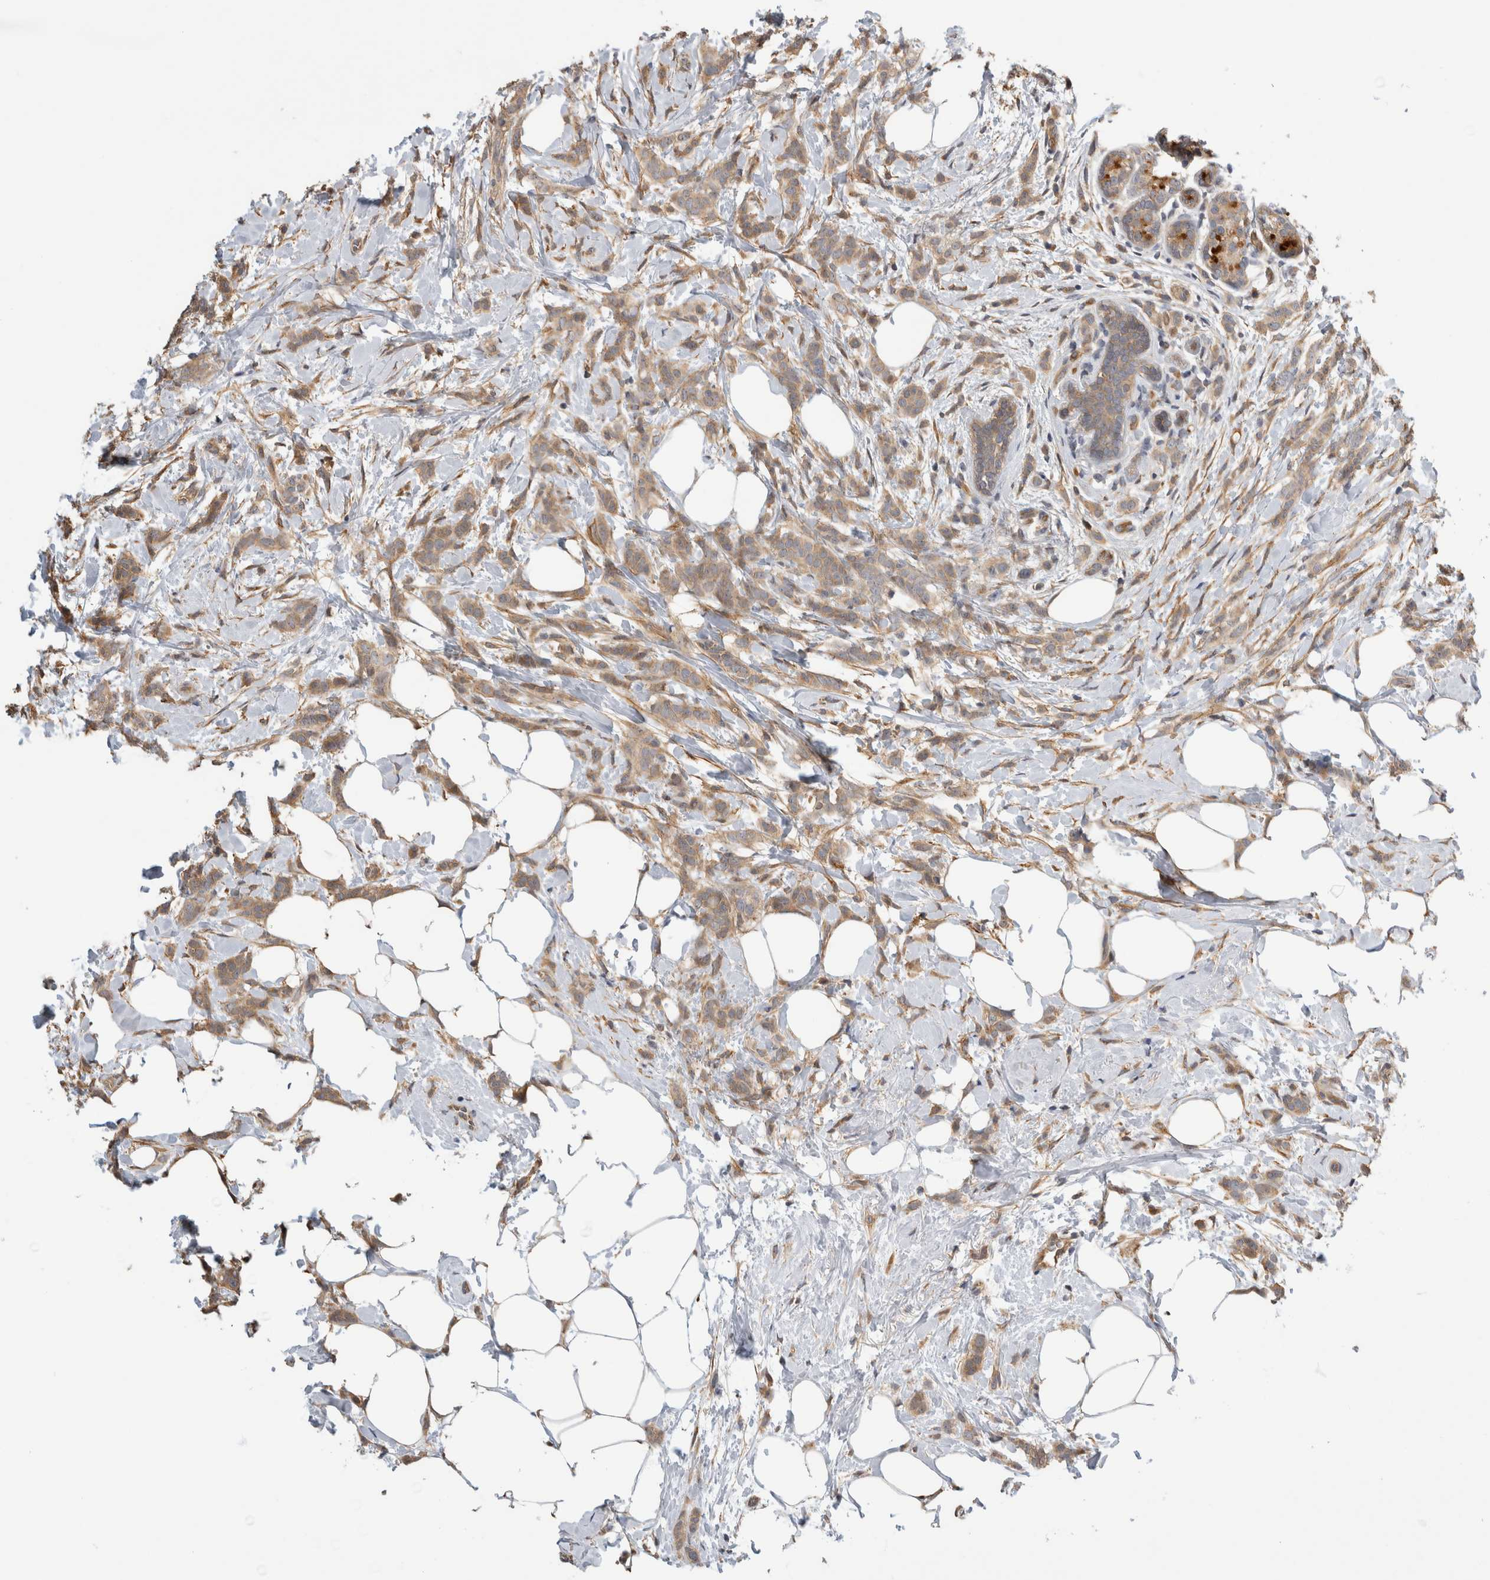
{"staining": {"intensity": "moderate", "quantity": ">75%", "location": "cytoplasmic/membranous"}, "tissue": "breast cancer", "cell_type": "Tumor cells", "image_type": "cancer", "snomed": [{"axis": "morphology", "description": "Lobular carcinoma, in situ"}, {"axis": "morphology", "description": "Lobular carcinoma"}, {"axis": "topography", "description": "Breast"}], "caption": "Lobular carcinoma in situ (breast) stained with IHC exhibits moderate cytoplasmic/membranous positivity in about >75% of tumor cells.", "gene": "PGM1", "patient": {"sex": "female", "age": 41}}